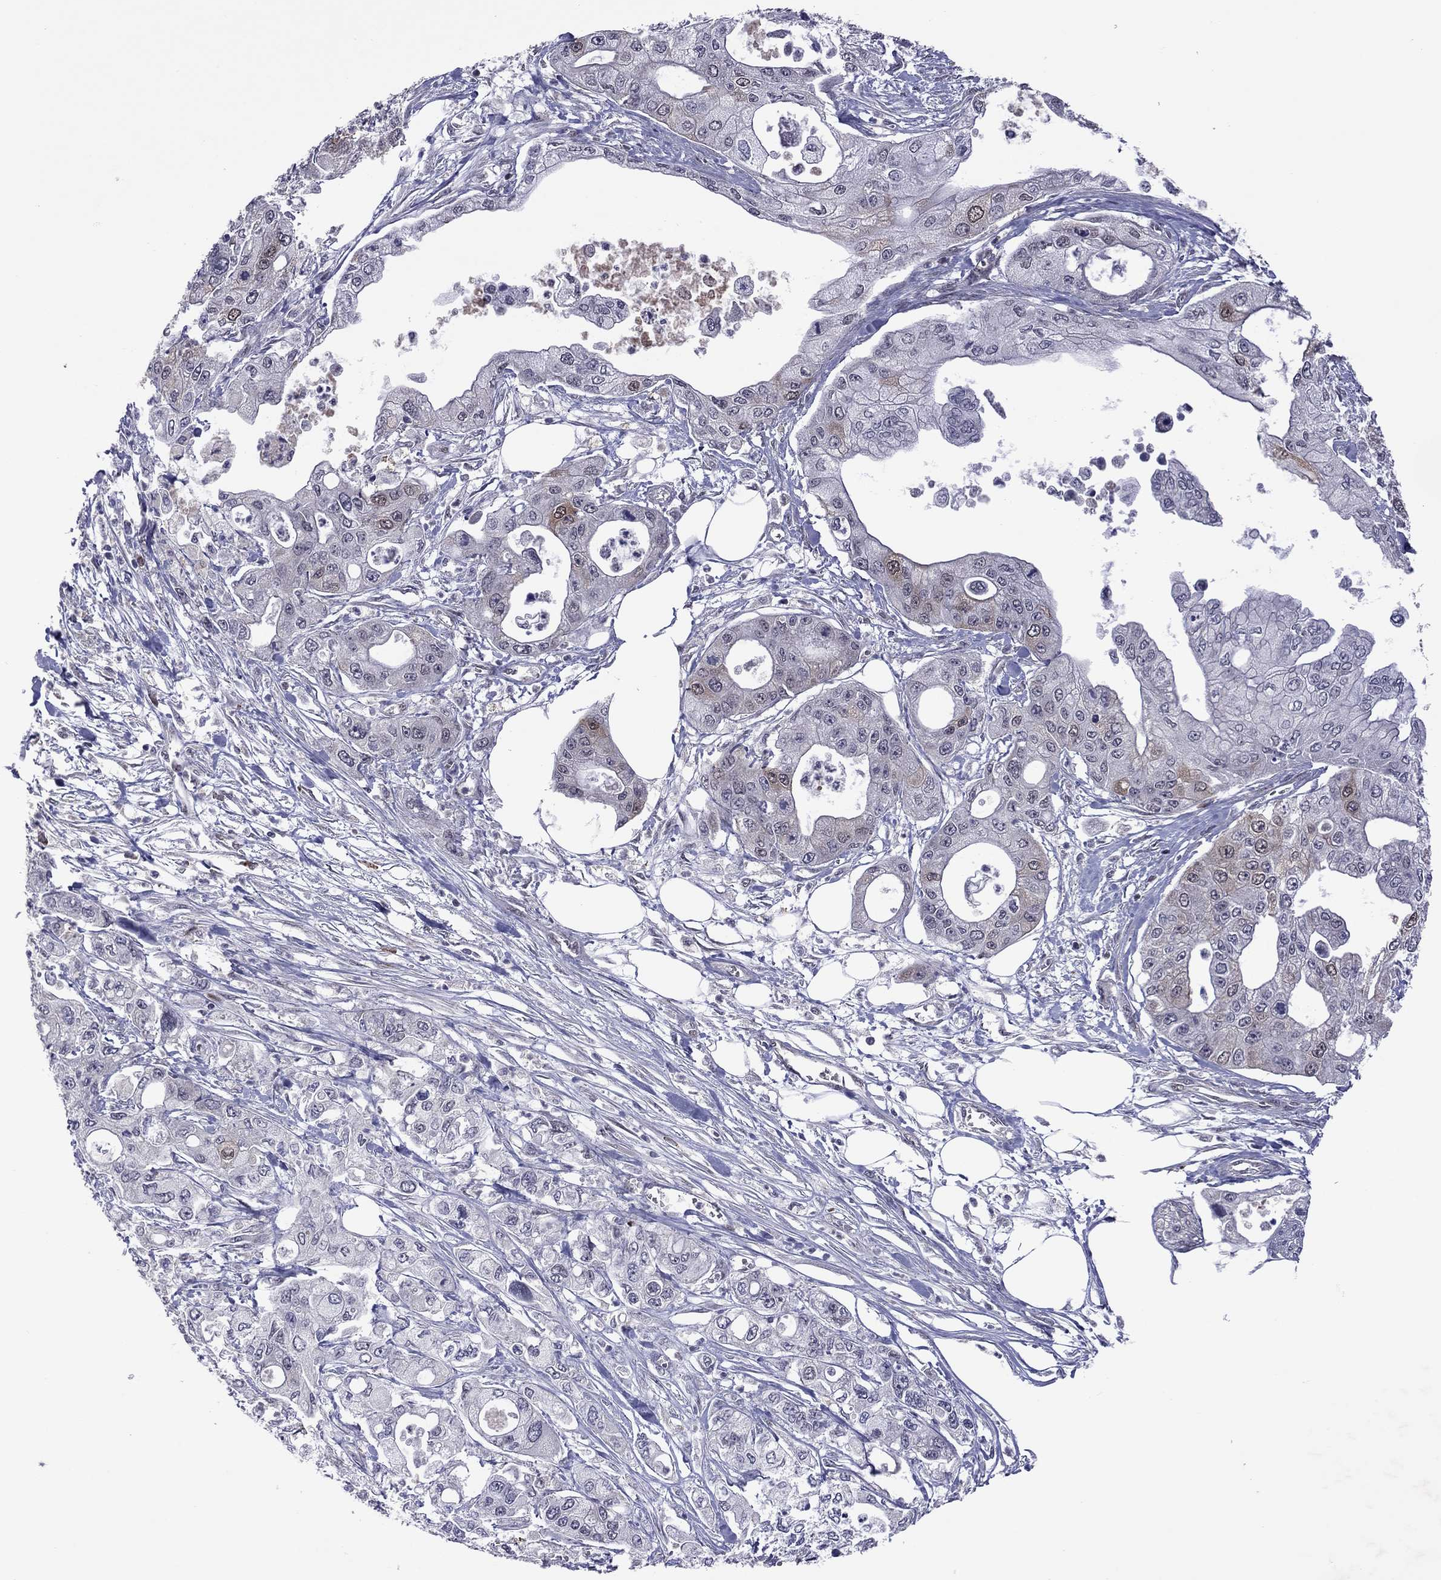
{"staining": {"intensity": "moderate", "quantity": "<25%", "location": "cytoplasmic/membranous"}, "tissue": "pancreatic cancer", "cell_type": "Tumor cells", "image_type": "cancer", "snomed": [{"axis": "morphology", "description": "Adenocarcinoma, NOS"}, {"axis": "topography", "description": "Pancreas"}], "caption": "Protein expression analysis of human pancreatic cancer reveals moderate cytoplasmic/membranous positivity in approximately <25% of tumor cells.", "gene": "GPAA1", "patient": {"sex": "male", "age": 70}}